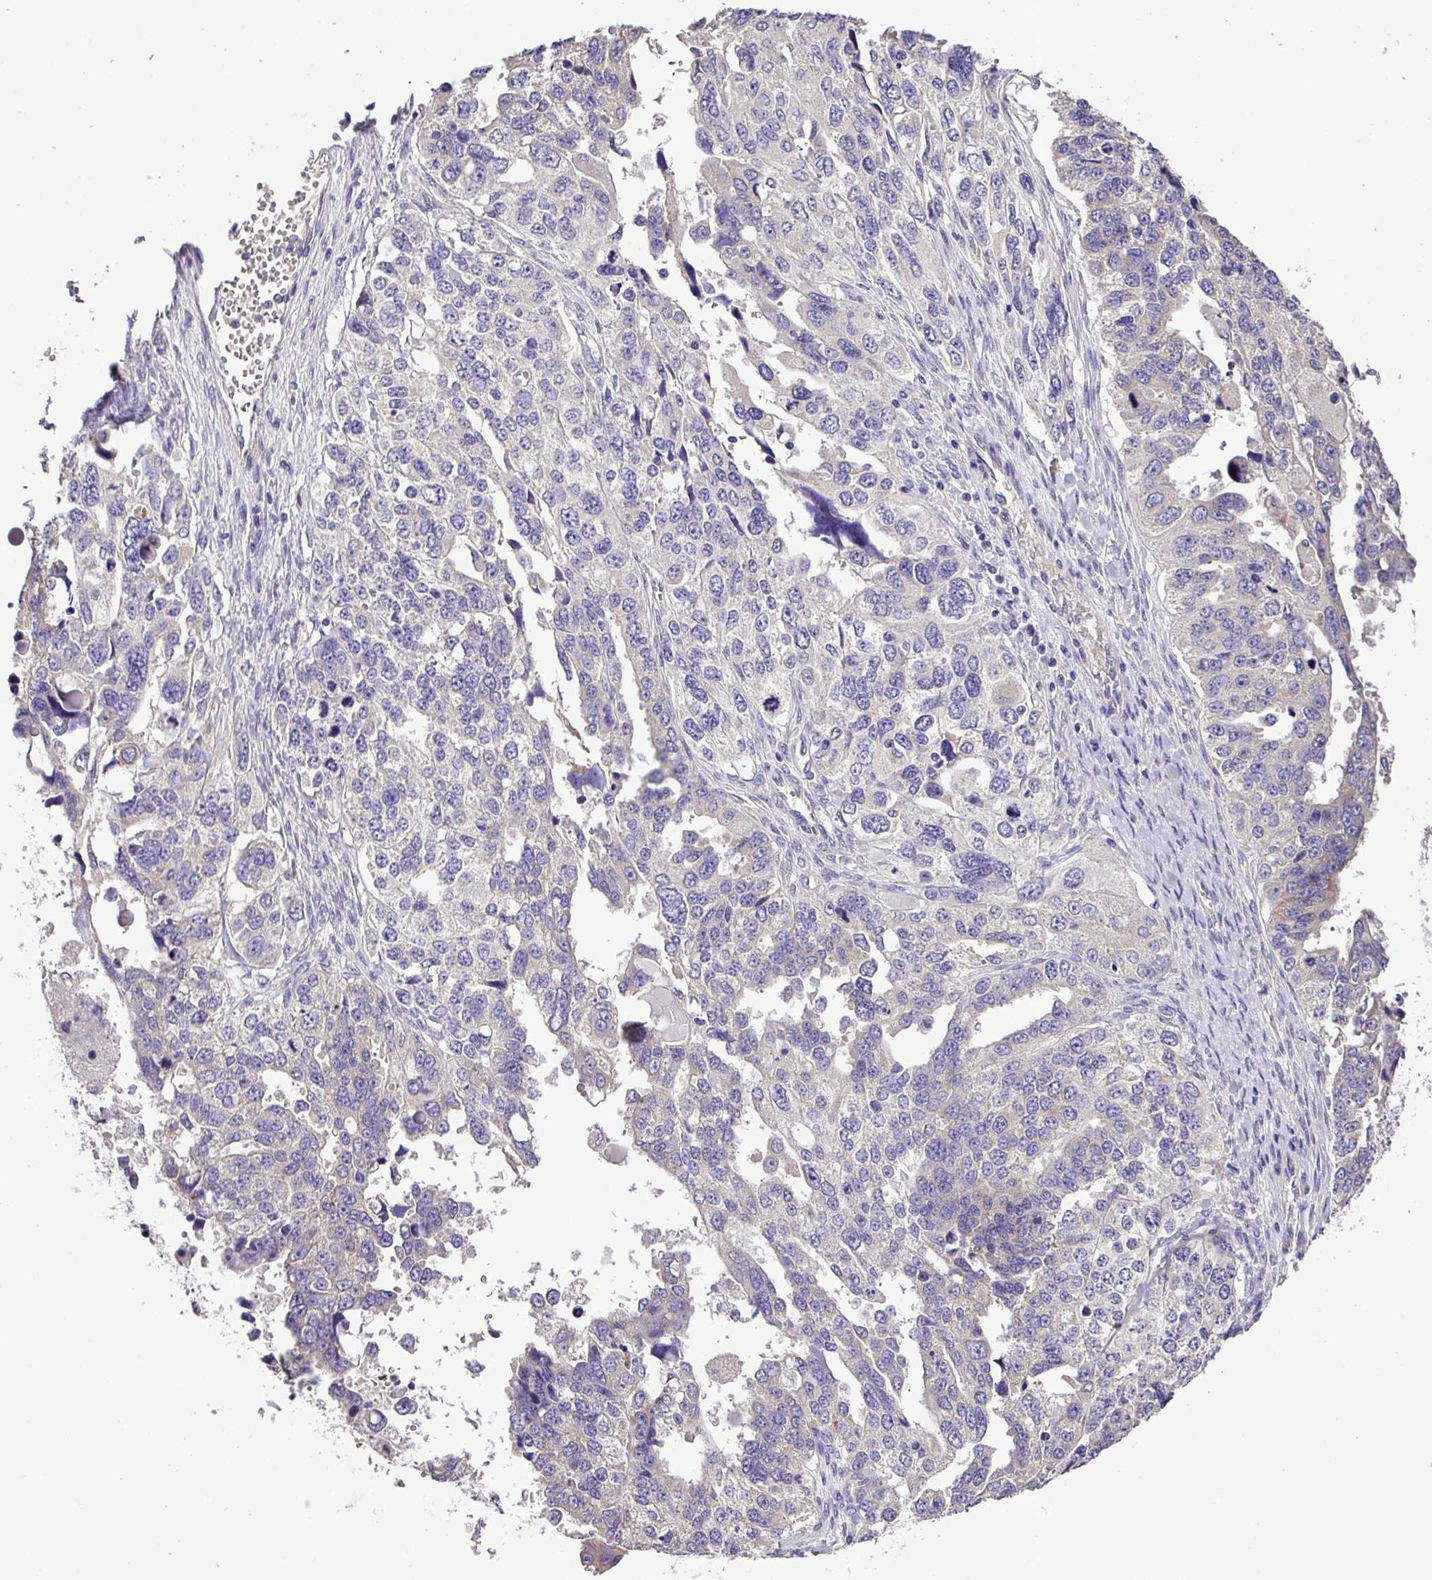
{"staining": {"intensity": "moderate", "quantity": "<25%", "location": "cytoplasmic/membranous"}, "tissue": "ovarian cancer", "cell_type": "Tumor cells", "image_type": "cancer", "snomed": [{"axis": "morphology", "description": "Cystadenocarcinoma, serous, NOS"}, {"axis": "topography", "description": "Ovary"}], "caption": "Protein expression analysis of ovarian cancer (serous cystadenocarcinoma) demonstrates moderate cytoplasmic/membranous positivity in about <25% of tumor cells.", "gene": "RPL13", "patient": {"sex": "female", "age": 76}}